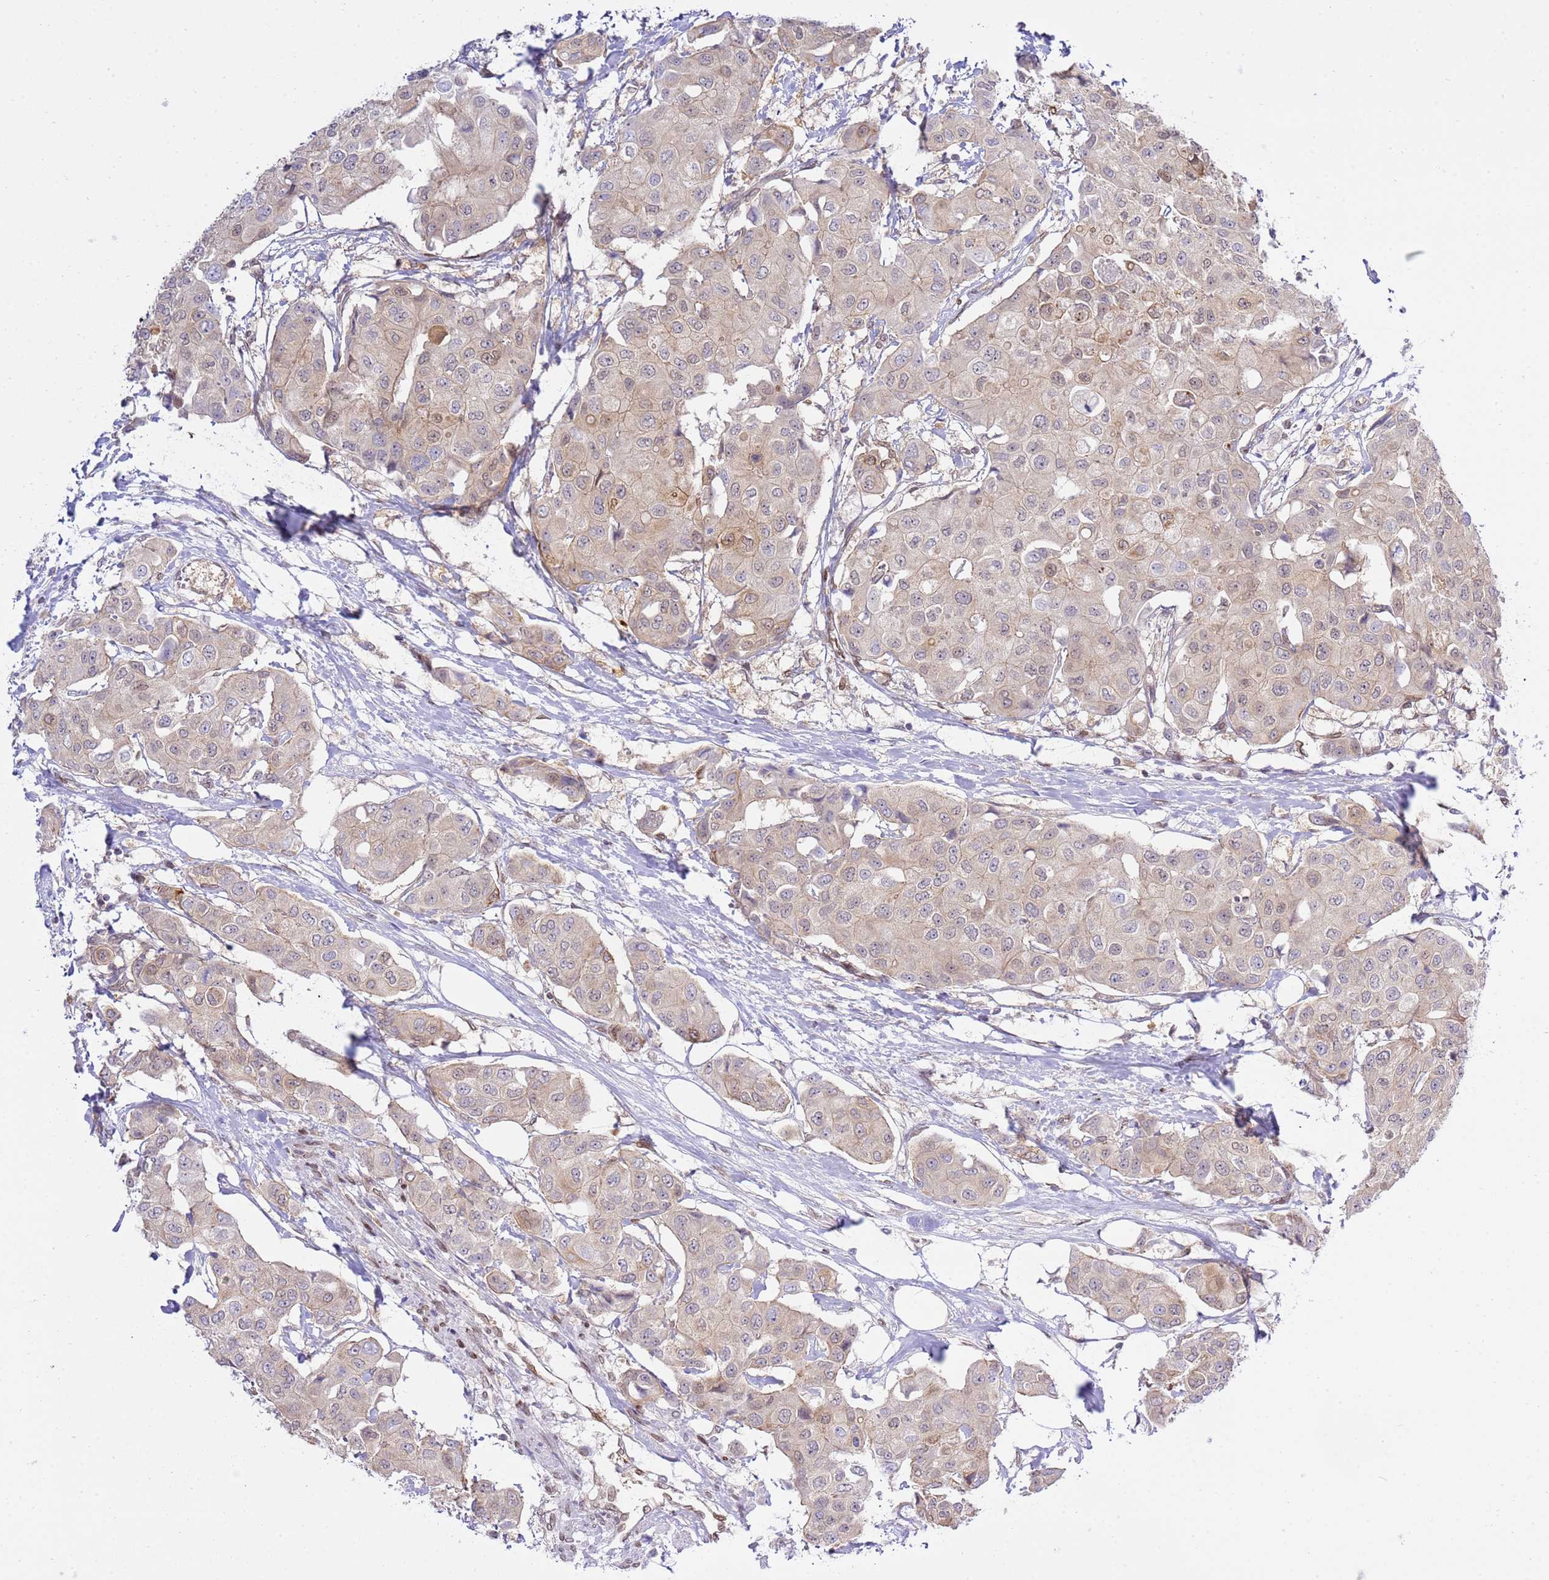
{"staining": {"intensity": "weak", "quantity": "<25%", "location": "nuclear"}, "tissue": "breast cancer", "cell_type": "Tumor cells", "image_type": "cancer", "snomed": [{"axis": "morphology", "description": "Duct carcinoma"}, {"axis": "topography", "description": "Breast"}, {"axis": "topography", "description": "Lymph node"}], "caption": "A micrograph of human breast infiltrating ductal carcinoma is negative for staining in tumor cells.", "gene": "TRIM37", "patient": {"sex": "female", "age": 80}}